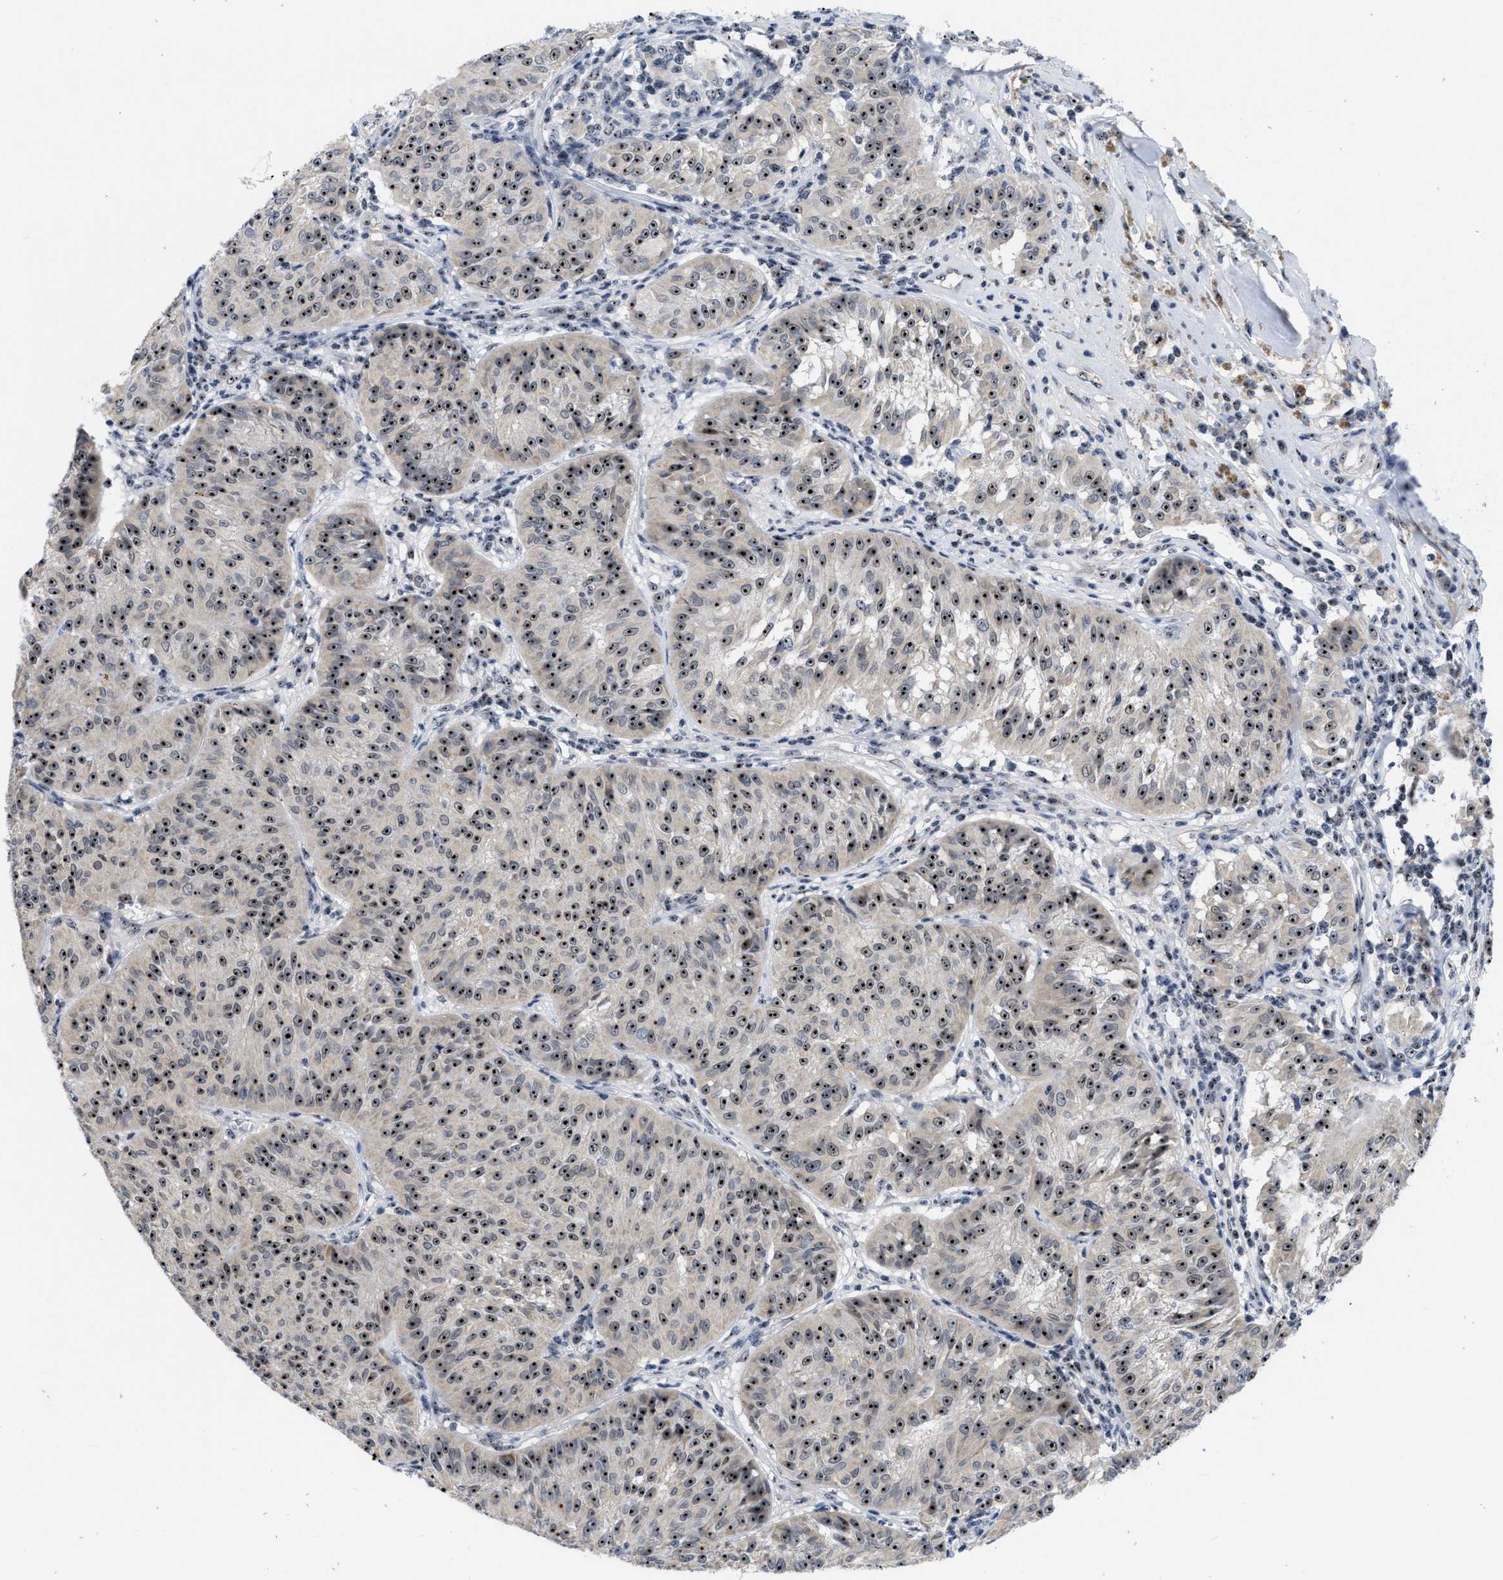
{"staining": {"intensity": "moderate", "quantity": ">75%", "location": "nuclear"}, "tissue": "melanoma", "cell_type": "Tumor cells", "image_type": "cancer", "snomed": [{"axis": "morphology", "description": "Malignant melanoma, NOS"}, {"axis": "topography", "description": "Skin"}], "caption": "Protein analysis of malignant melanoma tissue reveals moderate nuclear expression in about >75% of tumor cells.", "gene": "NOP58", "patient": {"sex": "female", "age": 72}}